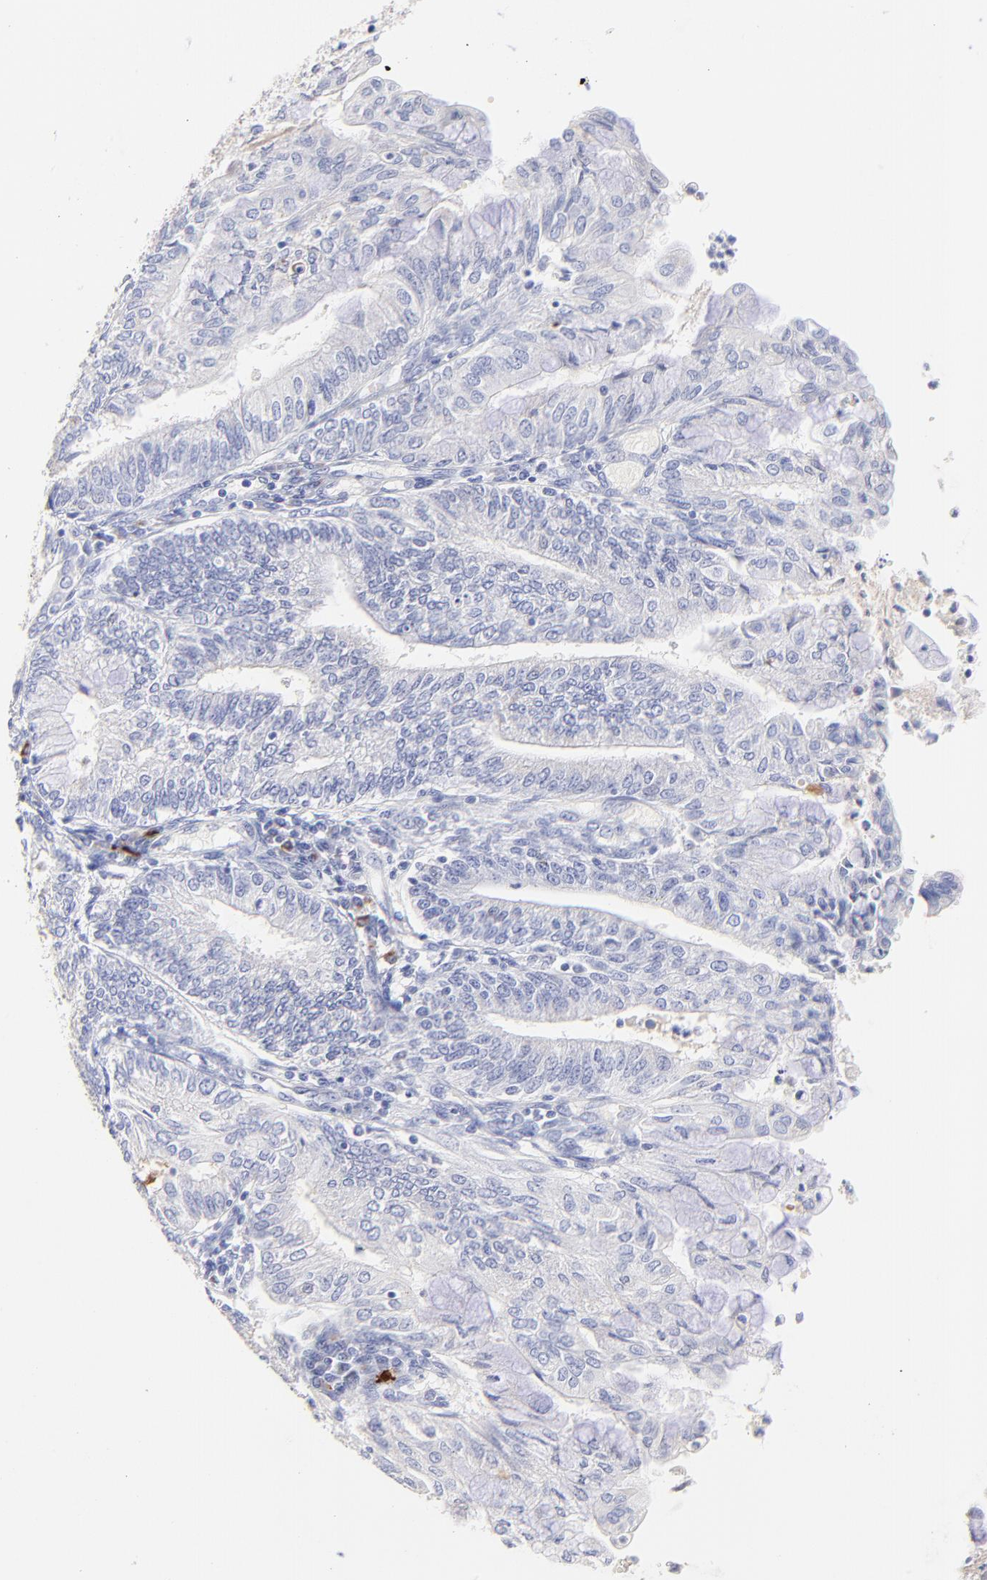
{"staining": {"intensity": "negative", "quantity": "none", "location": "none"}, "tissue": "endometrial cancer", "cell_type": "Tumor cells", "image_type": "cancer", "snomed": [{"axis": "morphology", "description": "Adenocarcinoma, NOS"}, {"axis": "topography", "description": "Endometrium"}], "caption": "Photomicrograph shows no significant protein positivity in tumor cells of adenocarcinoma (endometrial).", "gene": "ASB9", "patient": {"sex": "female", "age": 59}}